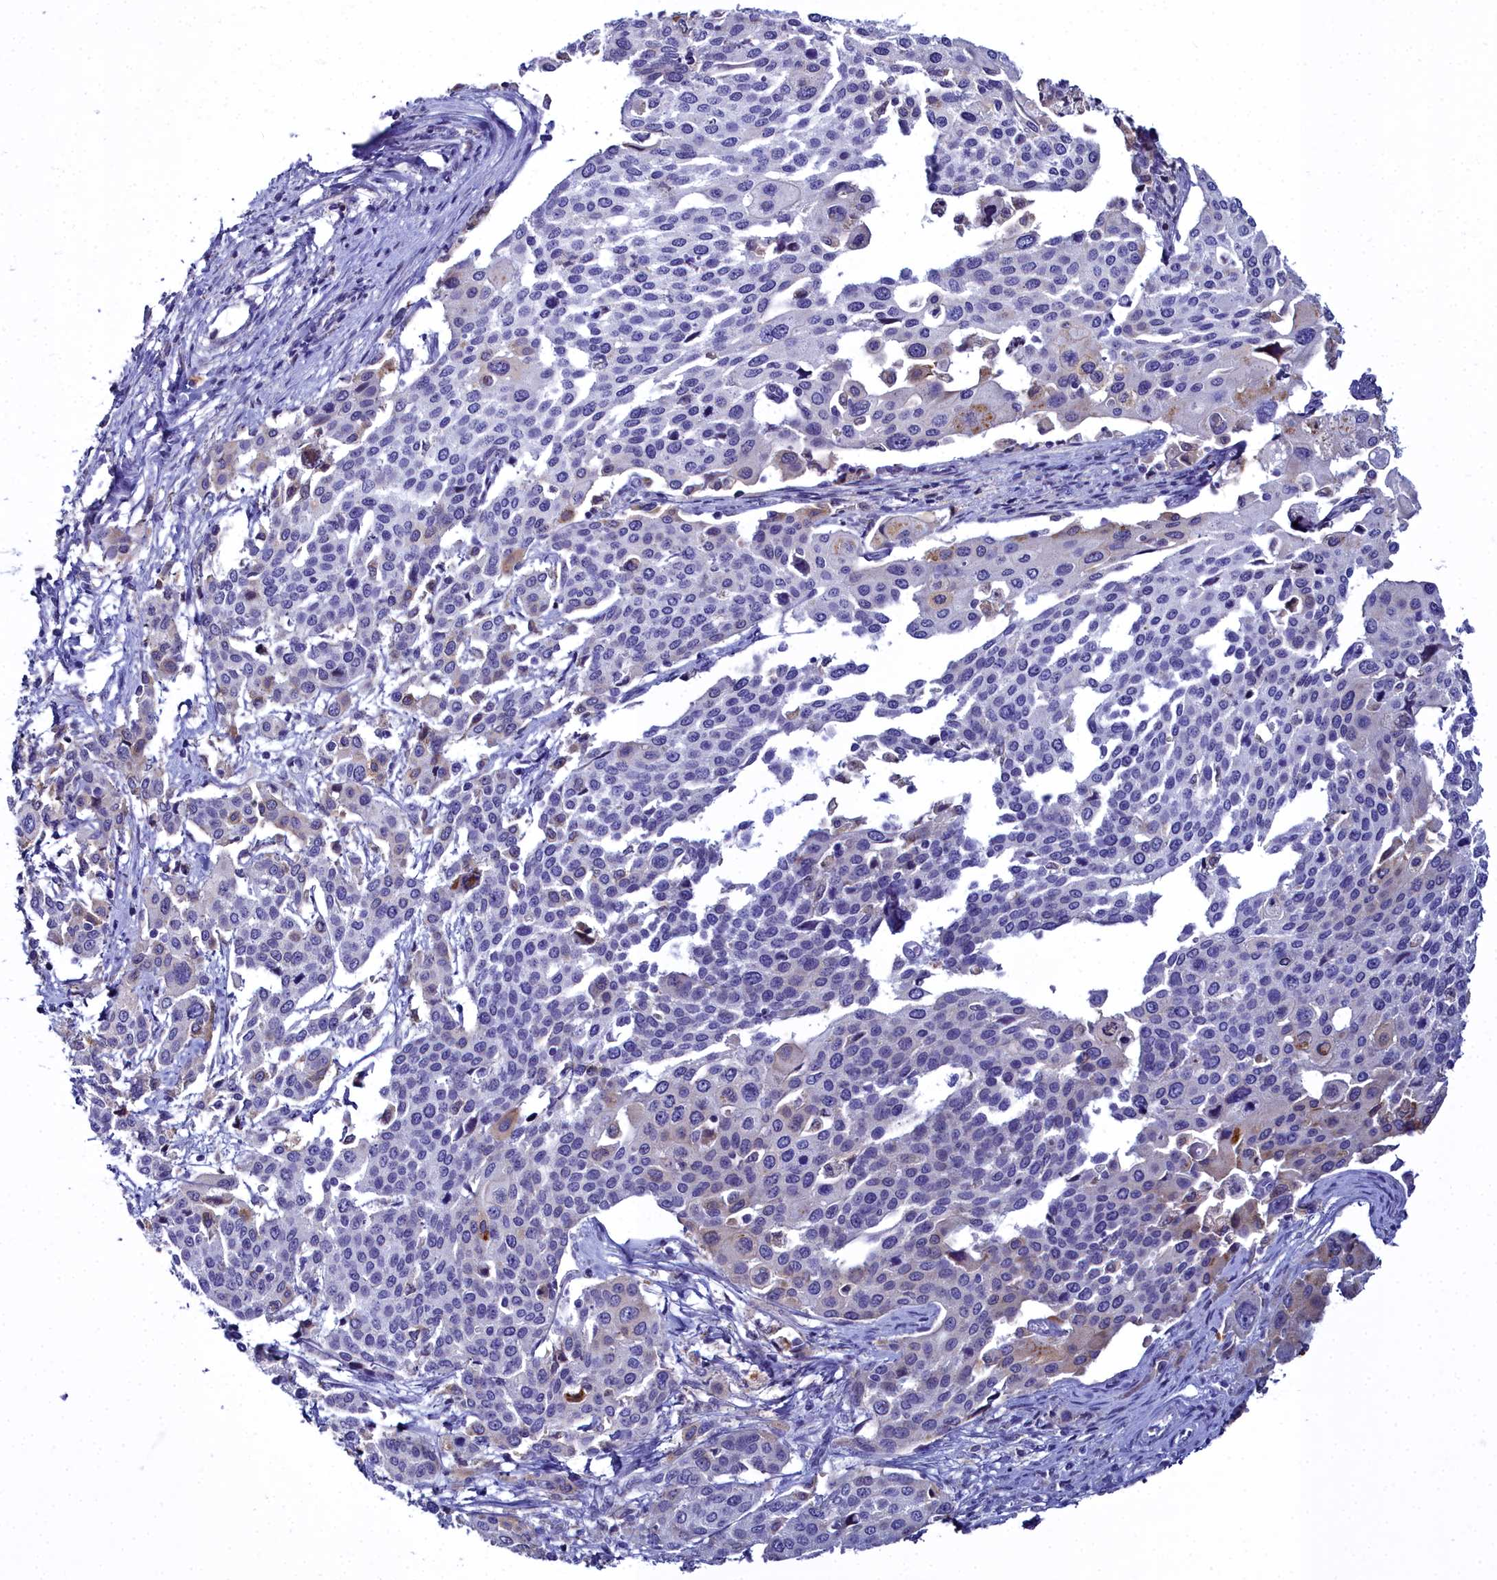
{"staining": {"intensity": "negative", "quantity": "none", "location": "none"}, "tissue": "cervical cancer", "cell_type": "Tumor cells", "image_type": "cancer", "snomed": [{"axis": "morphology", "description": "Squamous cell carcinoma, NOS"}, {"axis": "topography", "description": "Cervix"}], "caption": "Image shows no protein positivity in tumor cells of squamous cell carcinoma (cervical) tissue.", "gene": "ELAPOR2", "patient": {"sex": "female", "age": 44}}